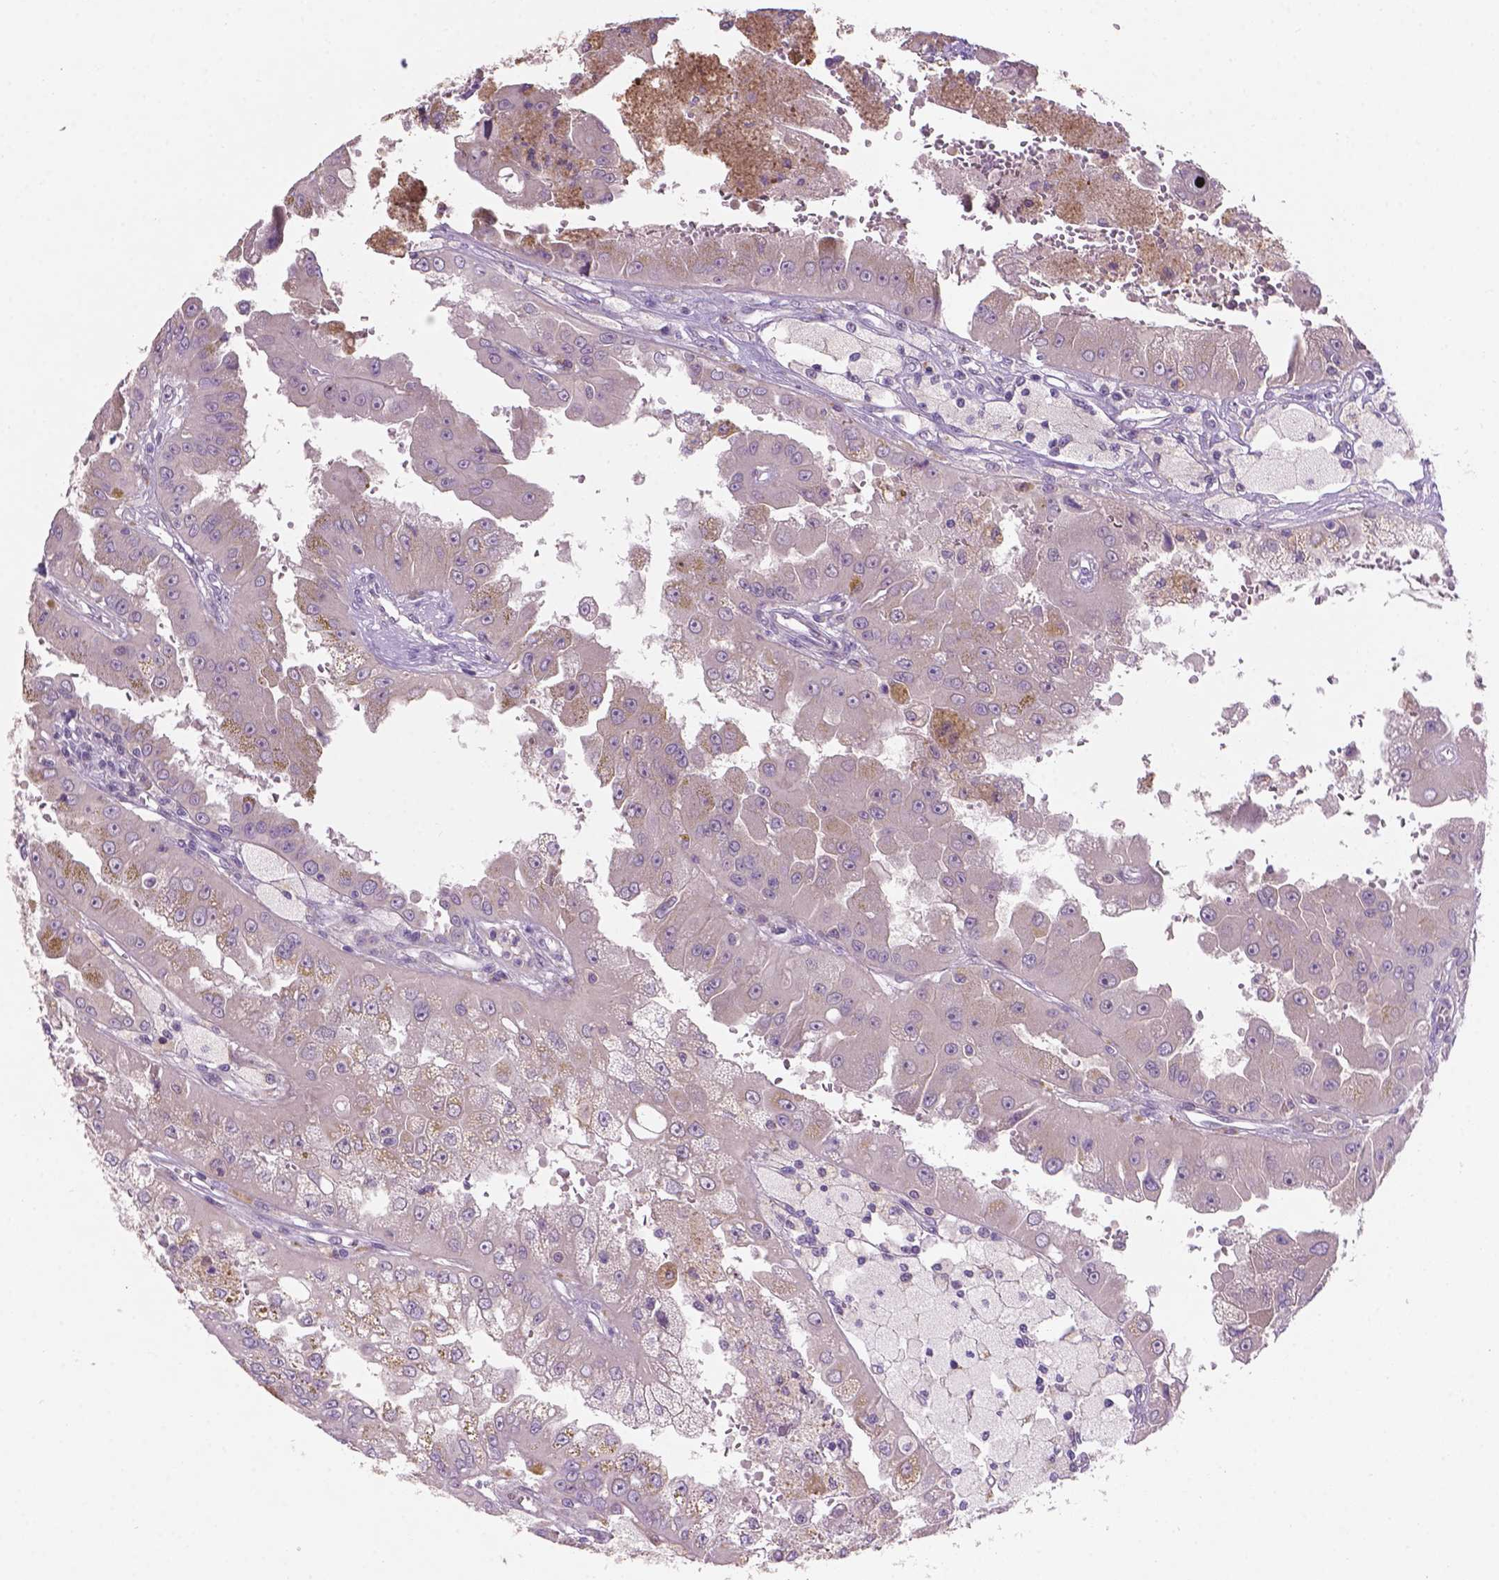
{"staining": {"intensity": "negative", "quantity": "none", "location": "none"}, "tissue": "renal cancer", "cell_type": "Tumor cells", "image_type": "cancer", "snomed": [{"axis": "morphology", "description": "Adenocarcinoma, NOS"}, {"axis": "topography", "description": "Kidney"}], "caption": "Tumor cells show no significant protein staining in renal adenocarcinoma.", "gene": "GXYLT2", "patient": {"sex": "male", "age": 58}}